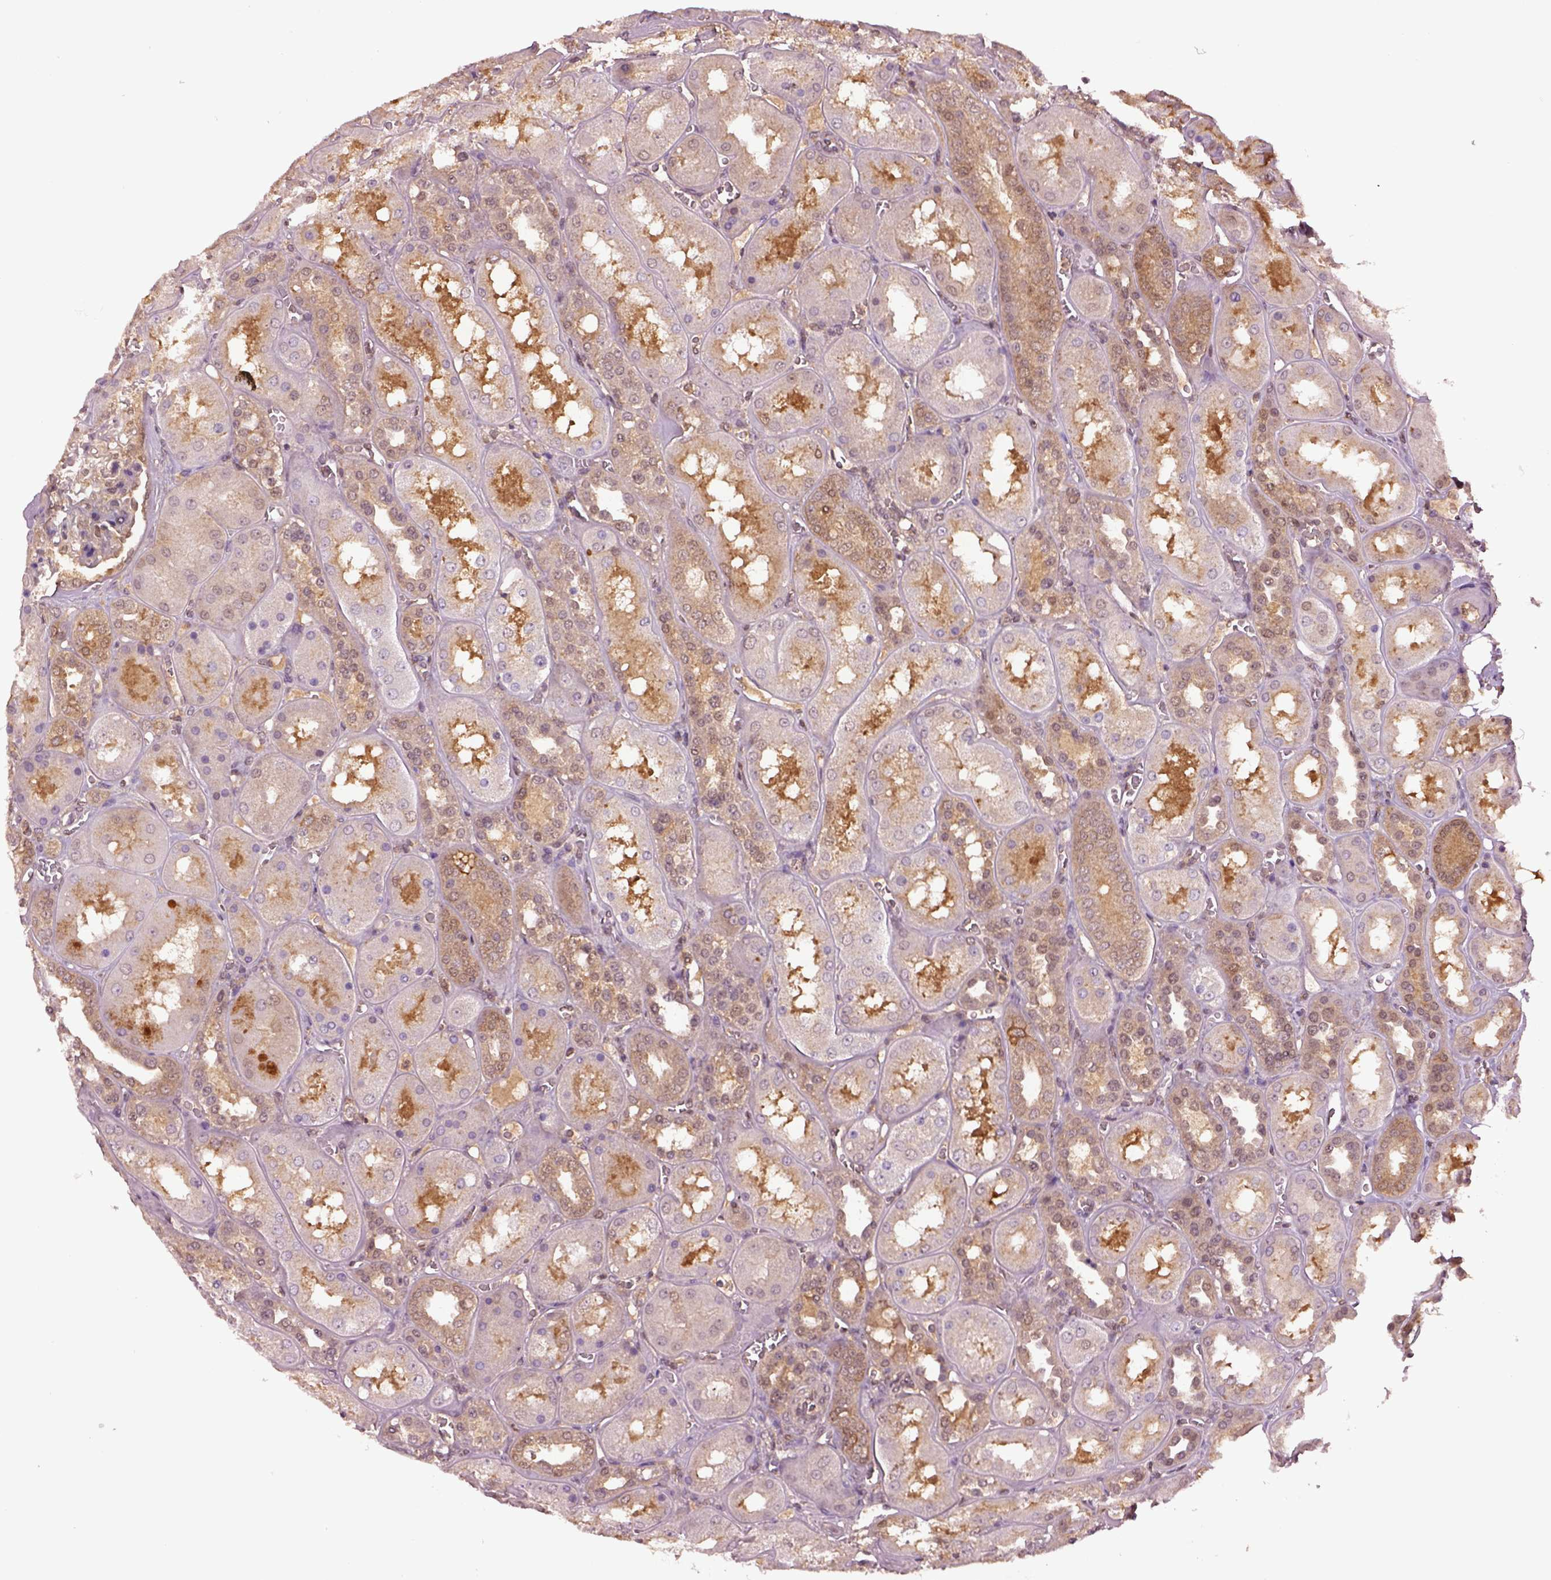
{"staining": {"intensity": "moderate", "quantity": "<25%", "location": "cytoplasmic/membranous"}, "tissue": "kidney", "cell_type": "Cells in glomeruli", "image_type": "normal", "snomed": [{"axis": "morphology", "description": "Normal tissue, NOS"}, {"axis": "topography", "description": "Kidney"}], "caption": "Immunohistochemistry (DAB) staining of unremarkable kidney demonstrates moderate cytoplasmic/membranous protein positivity in approximately <25% of cells in glomeruli.", "gene": "MDP1", "patient": {"sex": "male", "age": 73}}